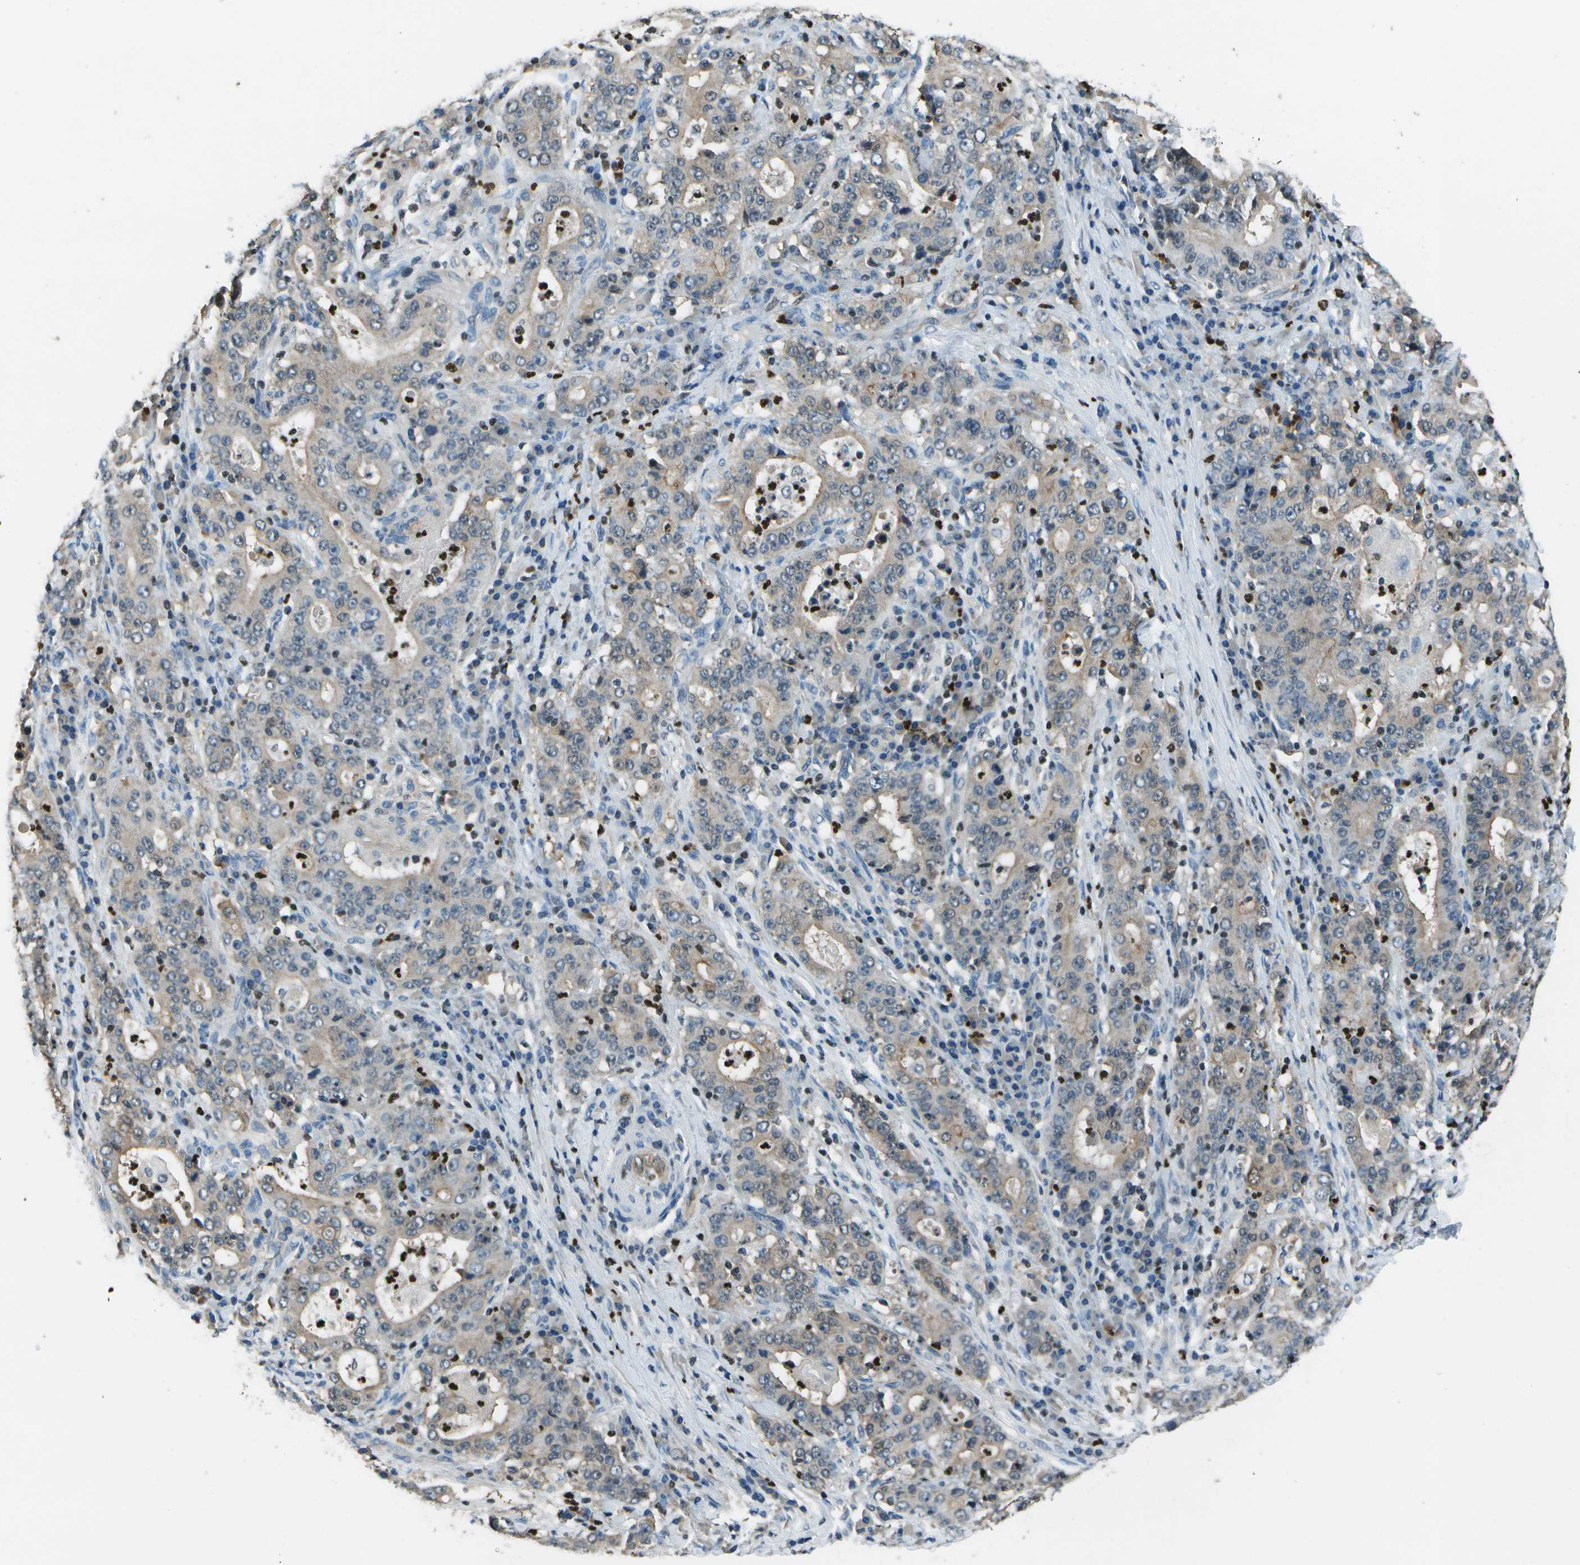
{"staining": {"intensity": "weak", "quantity": ">75%", "location": "cytoplasmic/membranous"}, "tissue": "stomach cancer", "cell_type": "Tumor cells", "image_type": "cancer", "snomed": [{"axis": "morphology", "description": "Normal tissue, NOS"}, {"axis": "morphology", "description": "Adenocarcinoma, NOS"}, {"axis": "topography", "description": "Stomach, upper"}, {"axis": "topography", "description": "Stomach"}], "caption": "There is low levels of weak cytoplasmic/membranous staining in tumor cells of adenocarcinoma (stomach), as demonstrated by immunohistochemical staining (brown color).", "gene": "PDLIM1", "patient": {"sex": "male", "age": 59}}